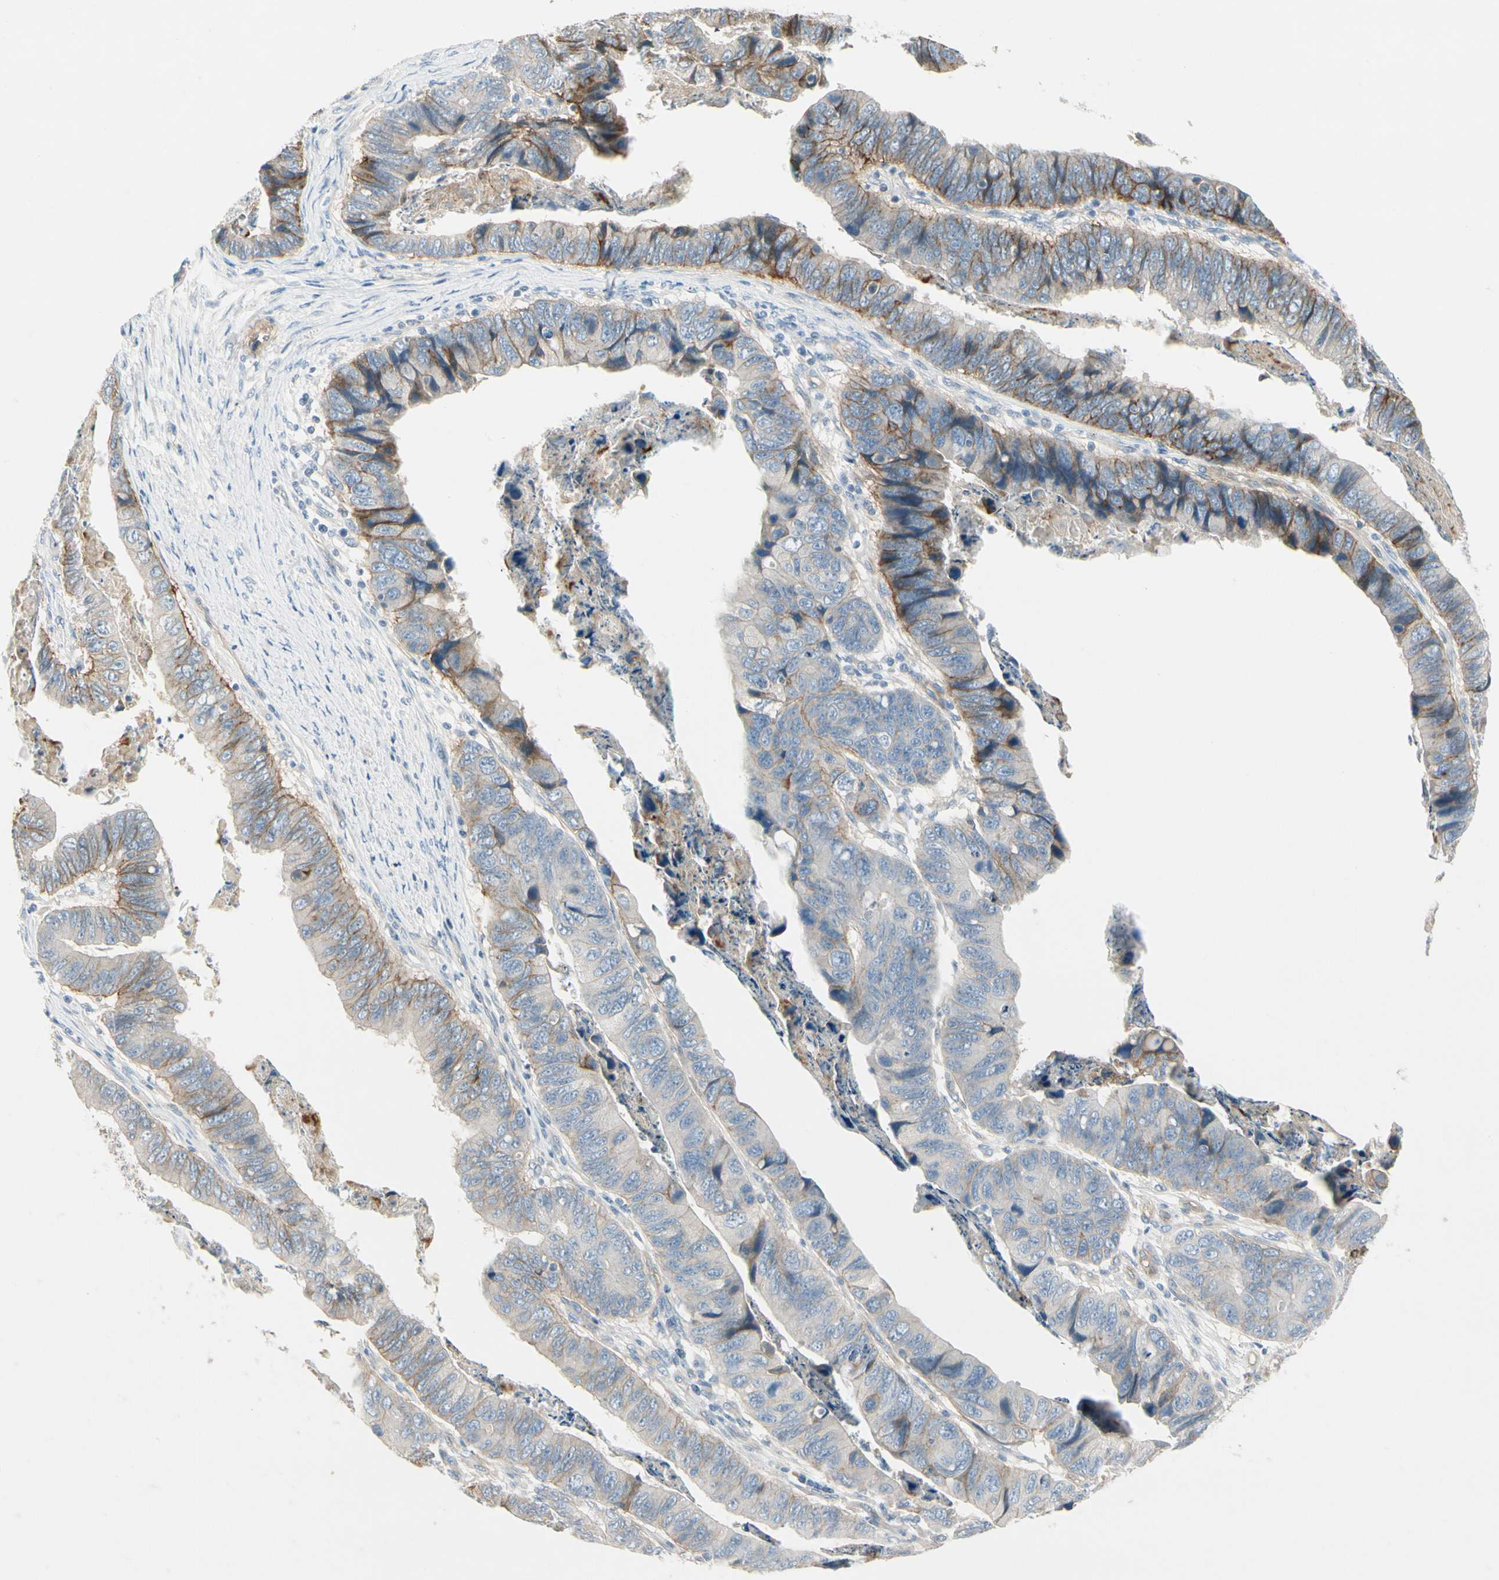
{"staining": {"intensity": "weak", "quantity": "25%-75%", "location": "cytoplasmic/membranous"}, "tissue": "stomach cancer", "cell_type": "Tumor cells", "image_type": "cancer", "snomed": [{"axis": "morphology", "description": "Adenocarcinoma, NOS"}, {"axis": "topography", "description": "Stomach, lower"}], "caption": "This is a photomicrograph of IHC staining of adenocarcinoma (stomach), which shows weak positivity in the cytoplasmic/membranous of tumor cells.", "gene": "ITGA3", "patient": {"sex": "male", "age": 77}}